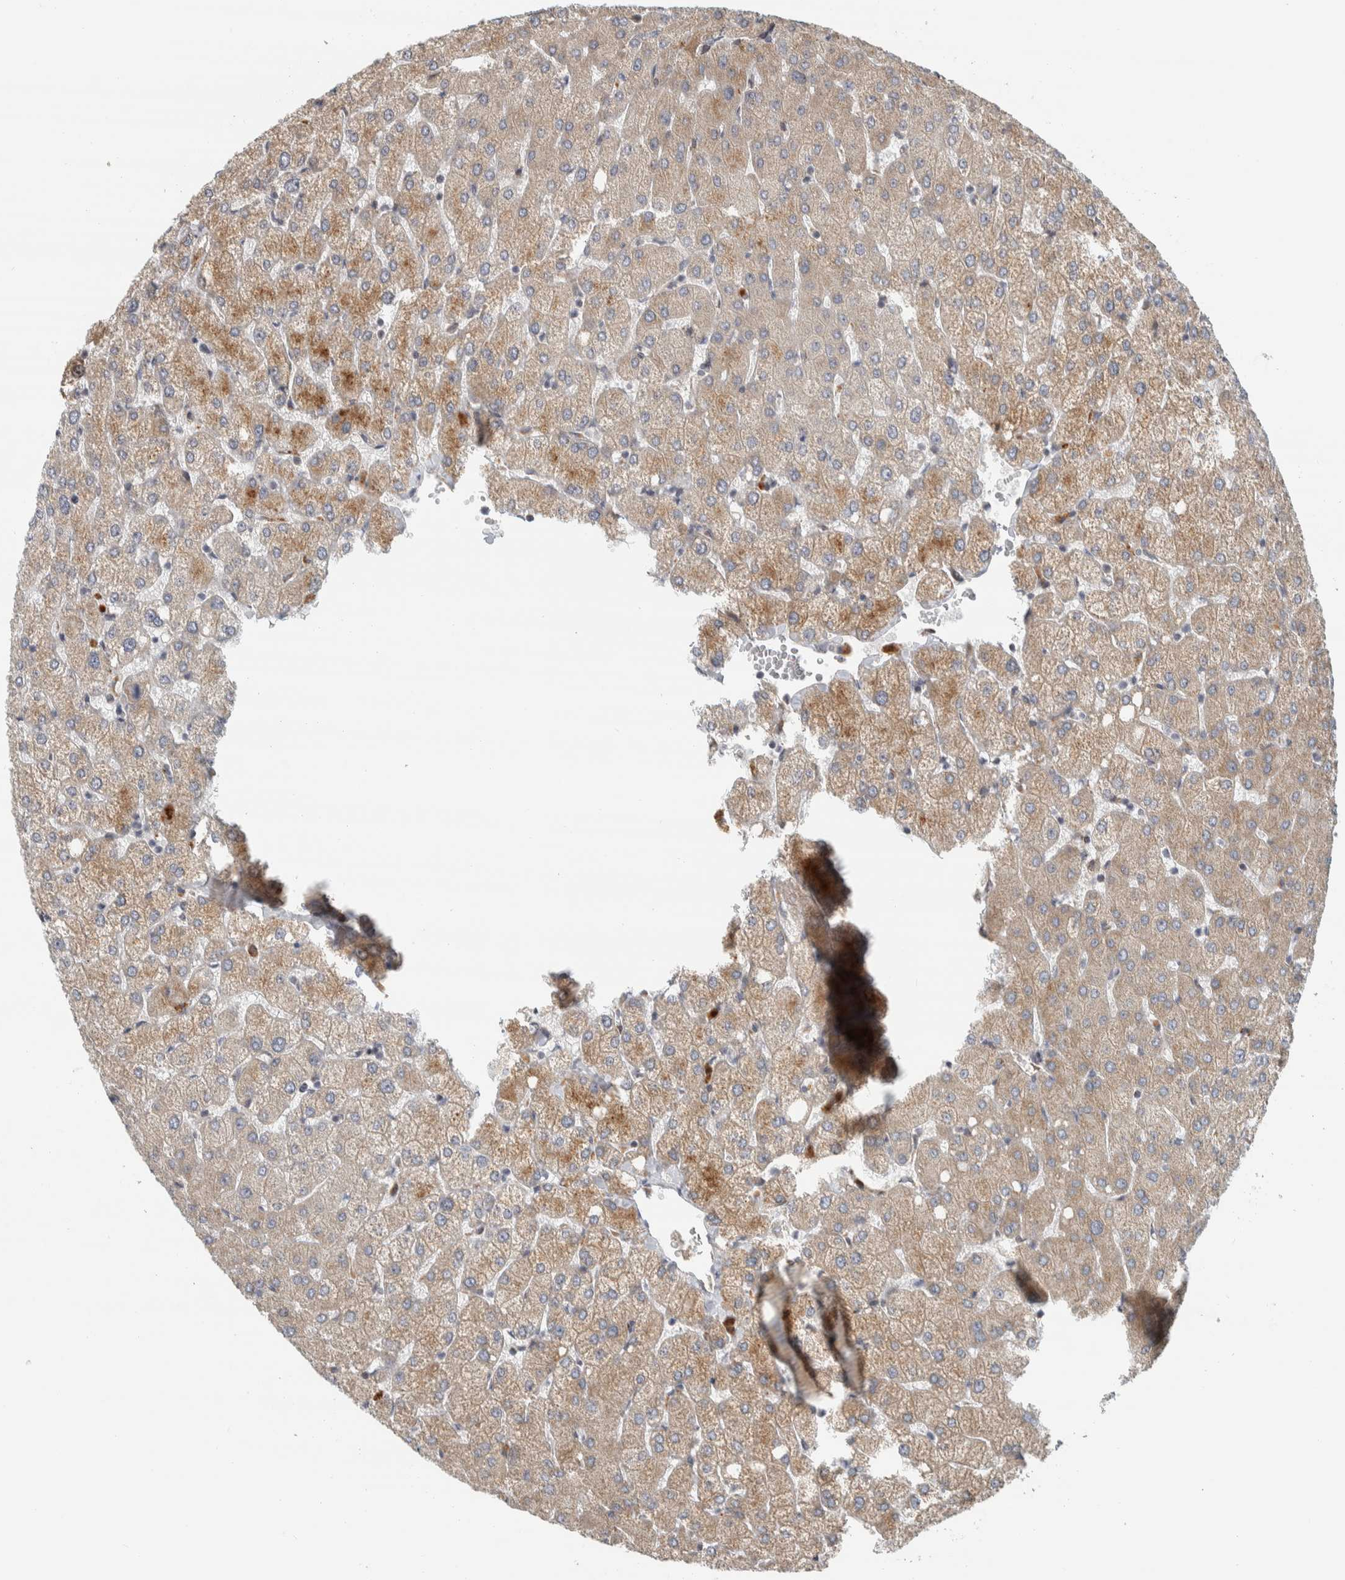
{"staining": {"intensity": "negative", "quantity": "none", "location": "none"}, "tissue": "liver", "cell_type": "Cholangiocytes", "image_type": "normal", "snomed": [{"axis": "morphology", "description": "Normal tissue, NOS"}, {"axis": "topography", "description": "Liver"}], "caption": "This is an IHC histopathology image of benign liver. There is no expression in cholangiocytes.", "gene": "AFP", "patient": {"sex": "female", "age": 54}}